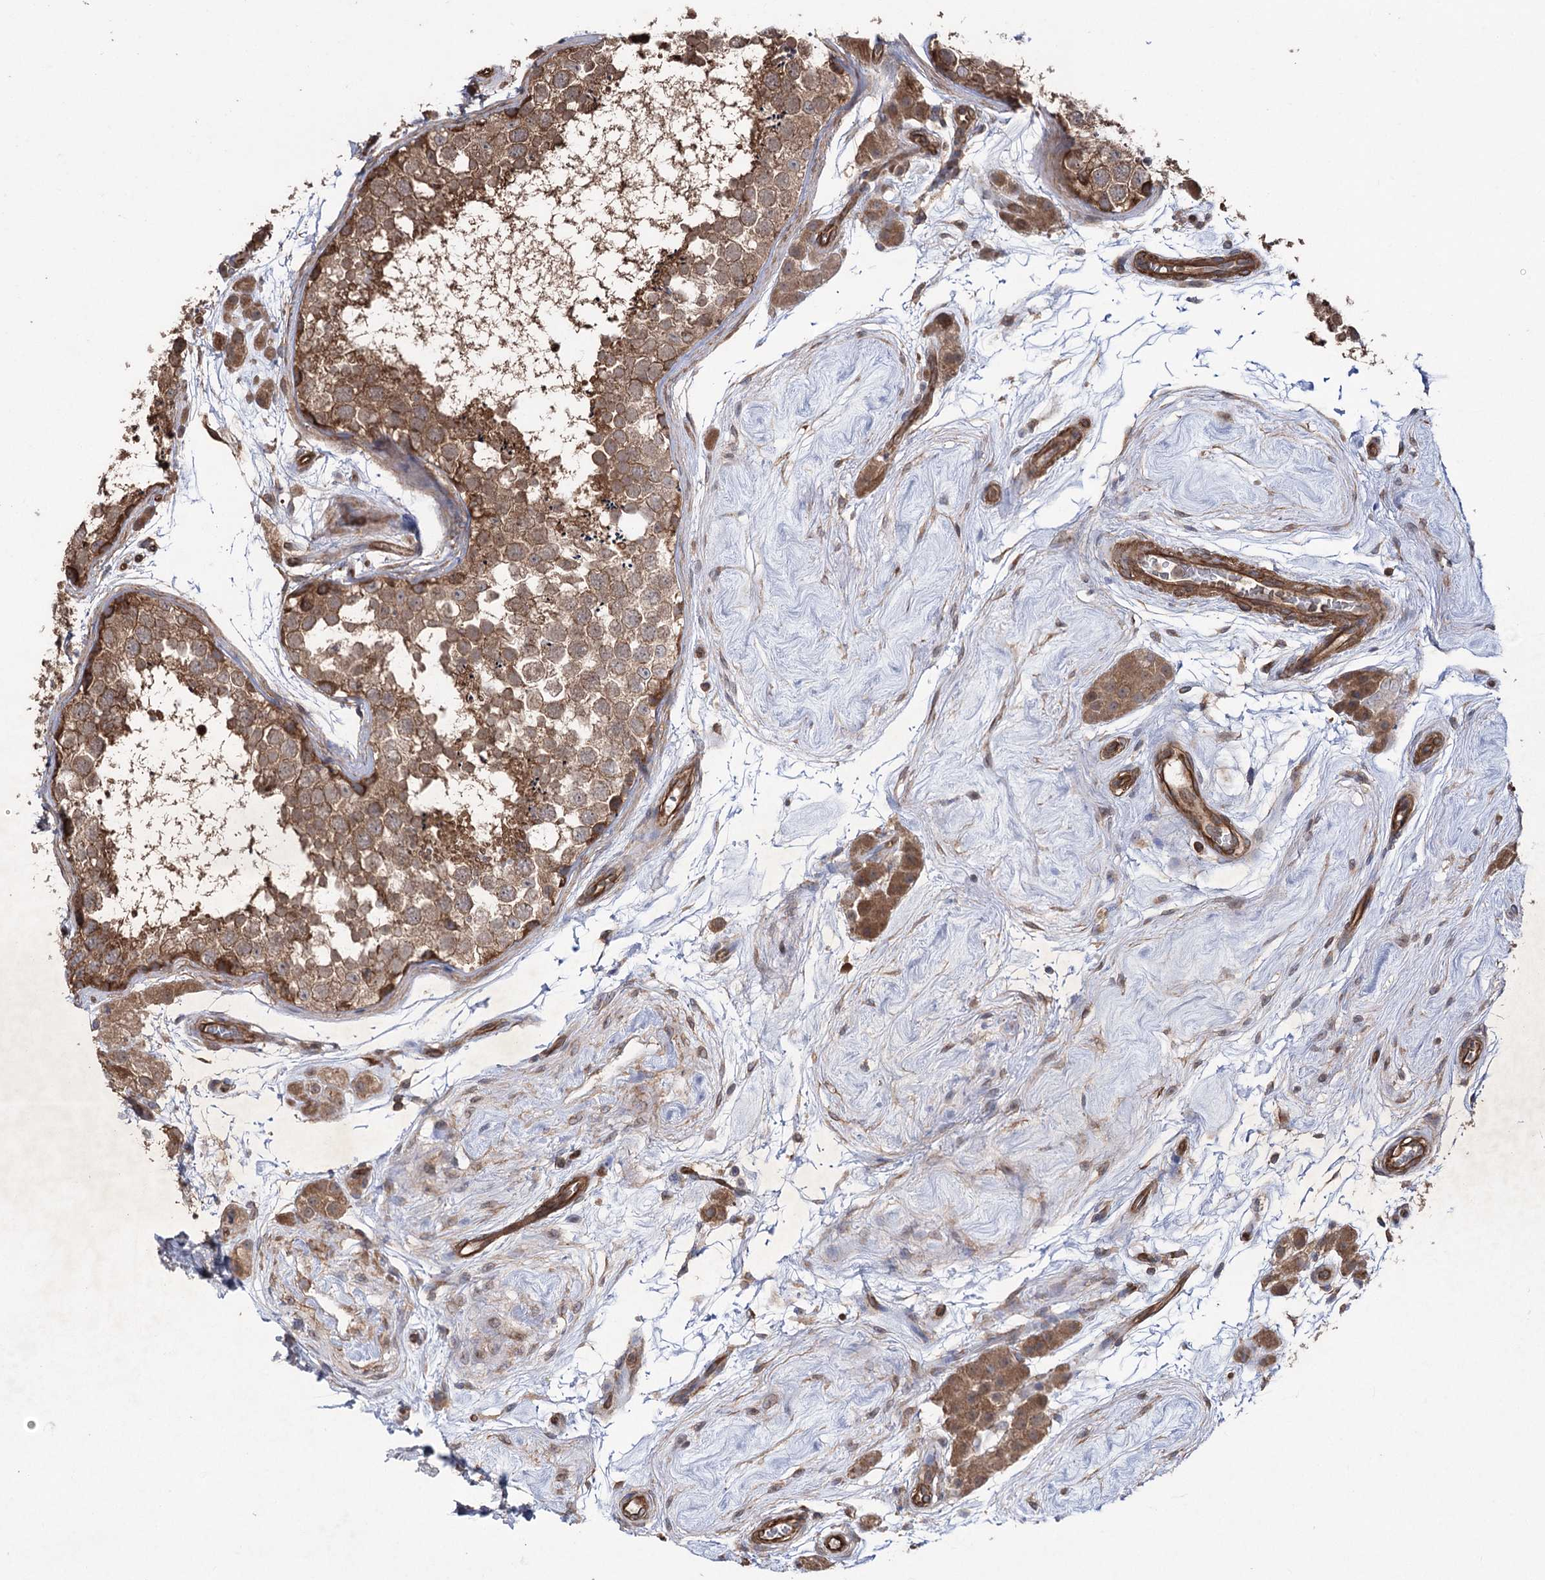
{"staining": {"intensity": "moderate", "quantity": ">75%", "location": "cytoplasmic/membranous"}, "tissue": "testis", "cell_type": "Cells in seminiferous ducts", "image_type": "normal", "snomed": [{"axis": "morphology", "description": "Normal tissue, NOS"}, {"axis": "topography", "description": "Testis"}], "caption": "A brown stain highlights moderate cytoplasmic/membranous positivity of a protein in cells in seminiferous ducts of benign testis.", "gene": "LARS2", "patient": {"sex": "male", "age": 56}}